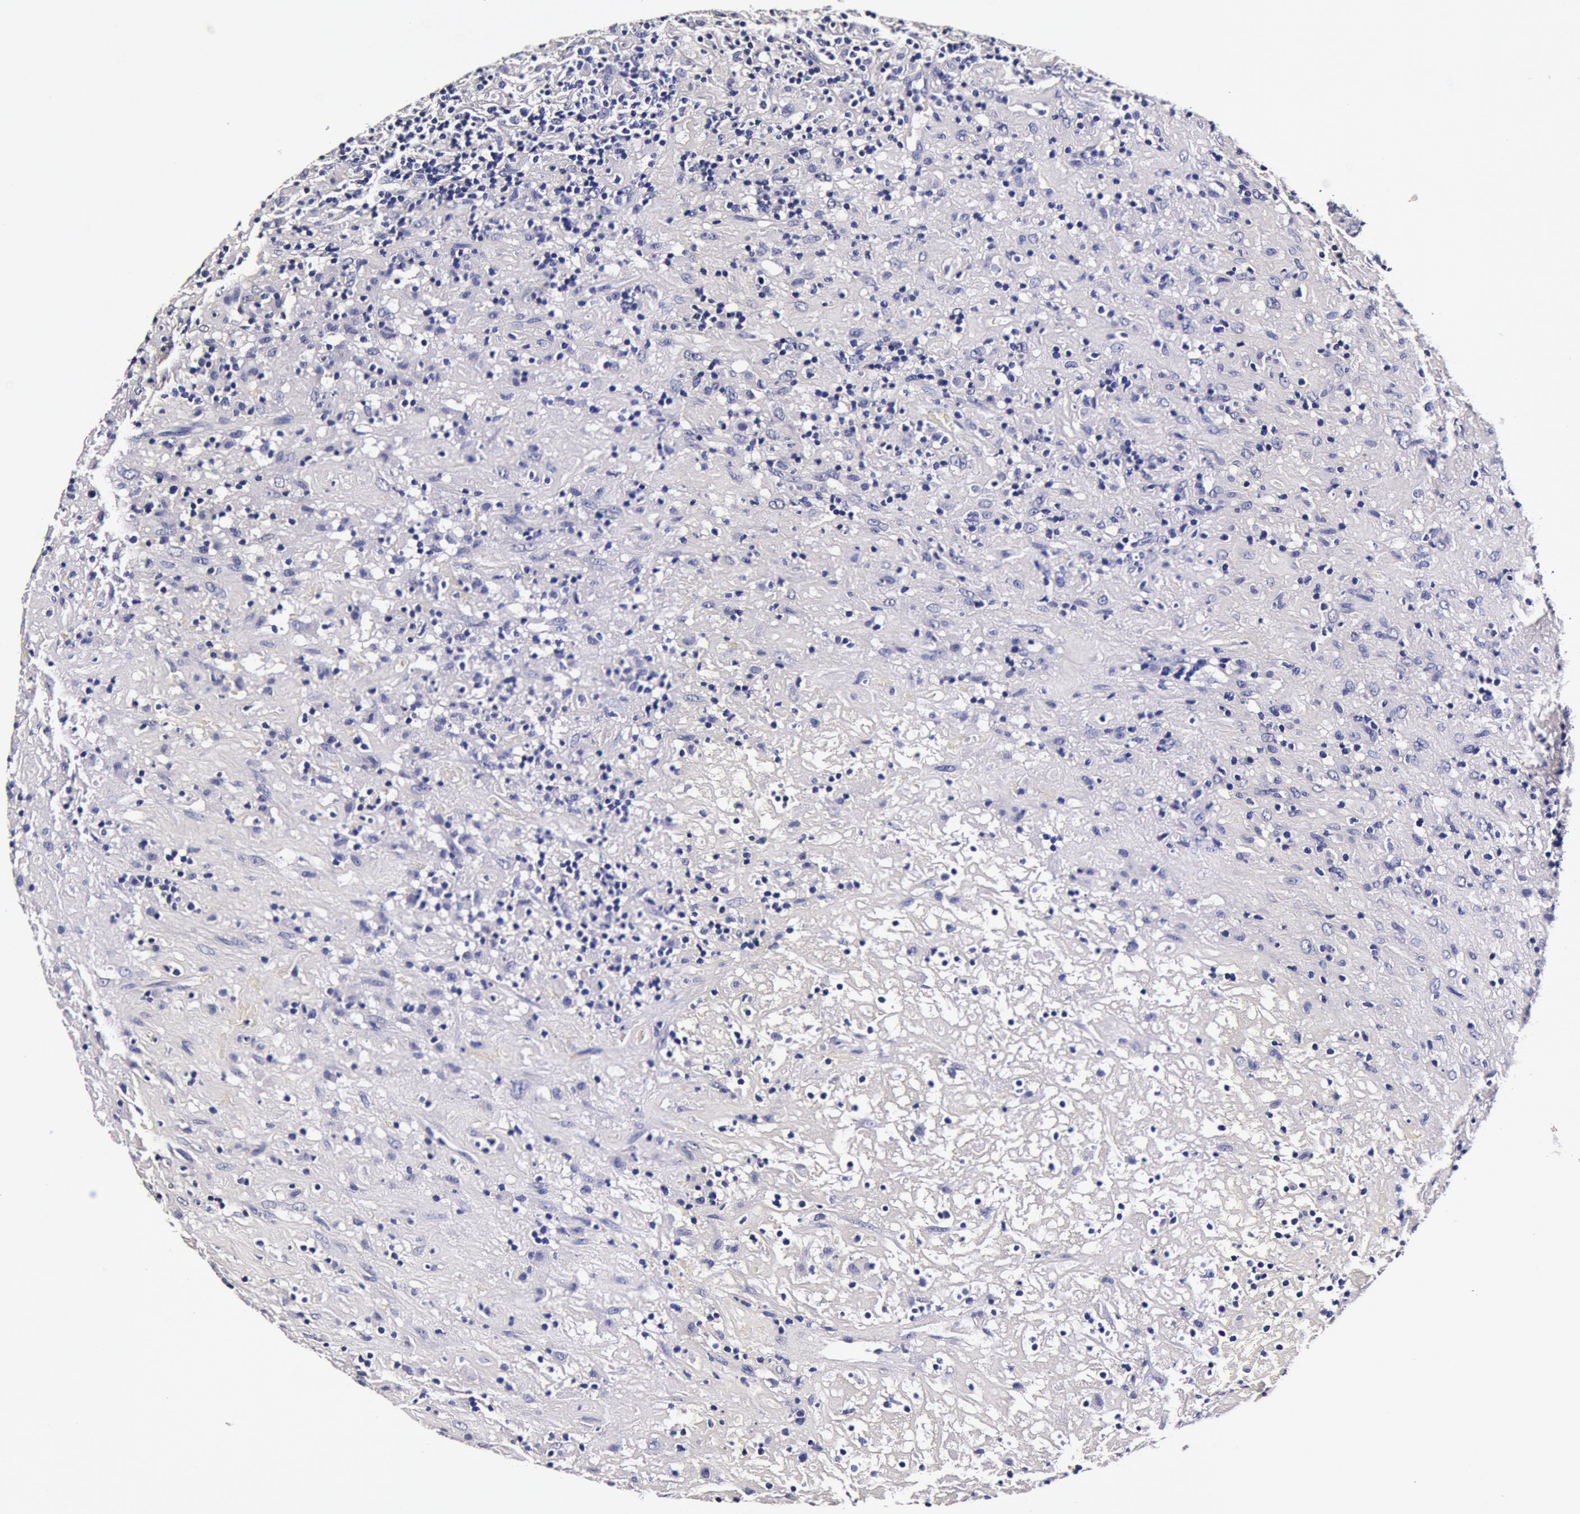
{"staining": {"intensity": "negative", "quantity": "none", "location": "none"}, "tissue": "lymphoma", "cell_type": "Tumor cells", "image_type": "cancer", "snomed": [{"axis": "morphology", "description": "Hodgkin's disease, NOS"}, {"axis": "topography", "description": "Lymph node"}], "caption": "The IHC photomicrograph has no significant positivity in tumor cells of lymphoma tissue.", "gene": "CCDC22", "patient": {"sex": "male", "age": 46}}